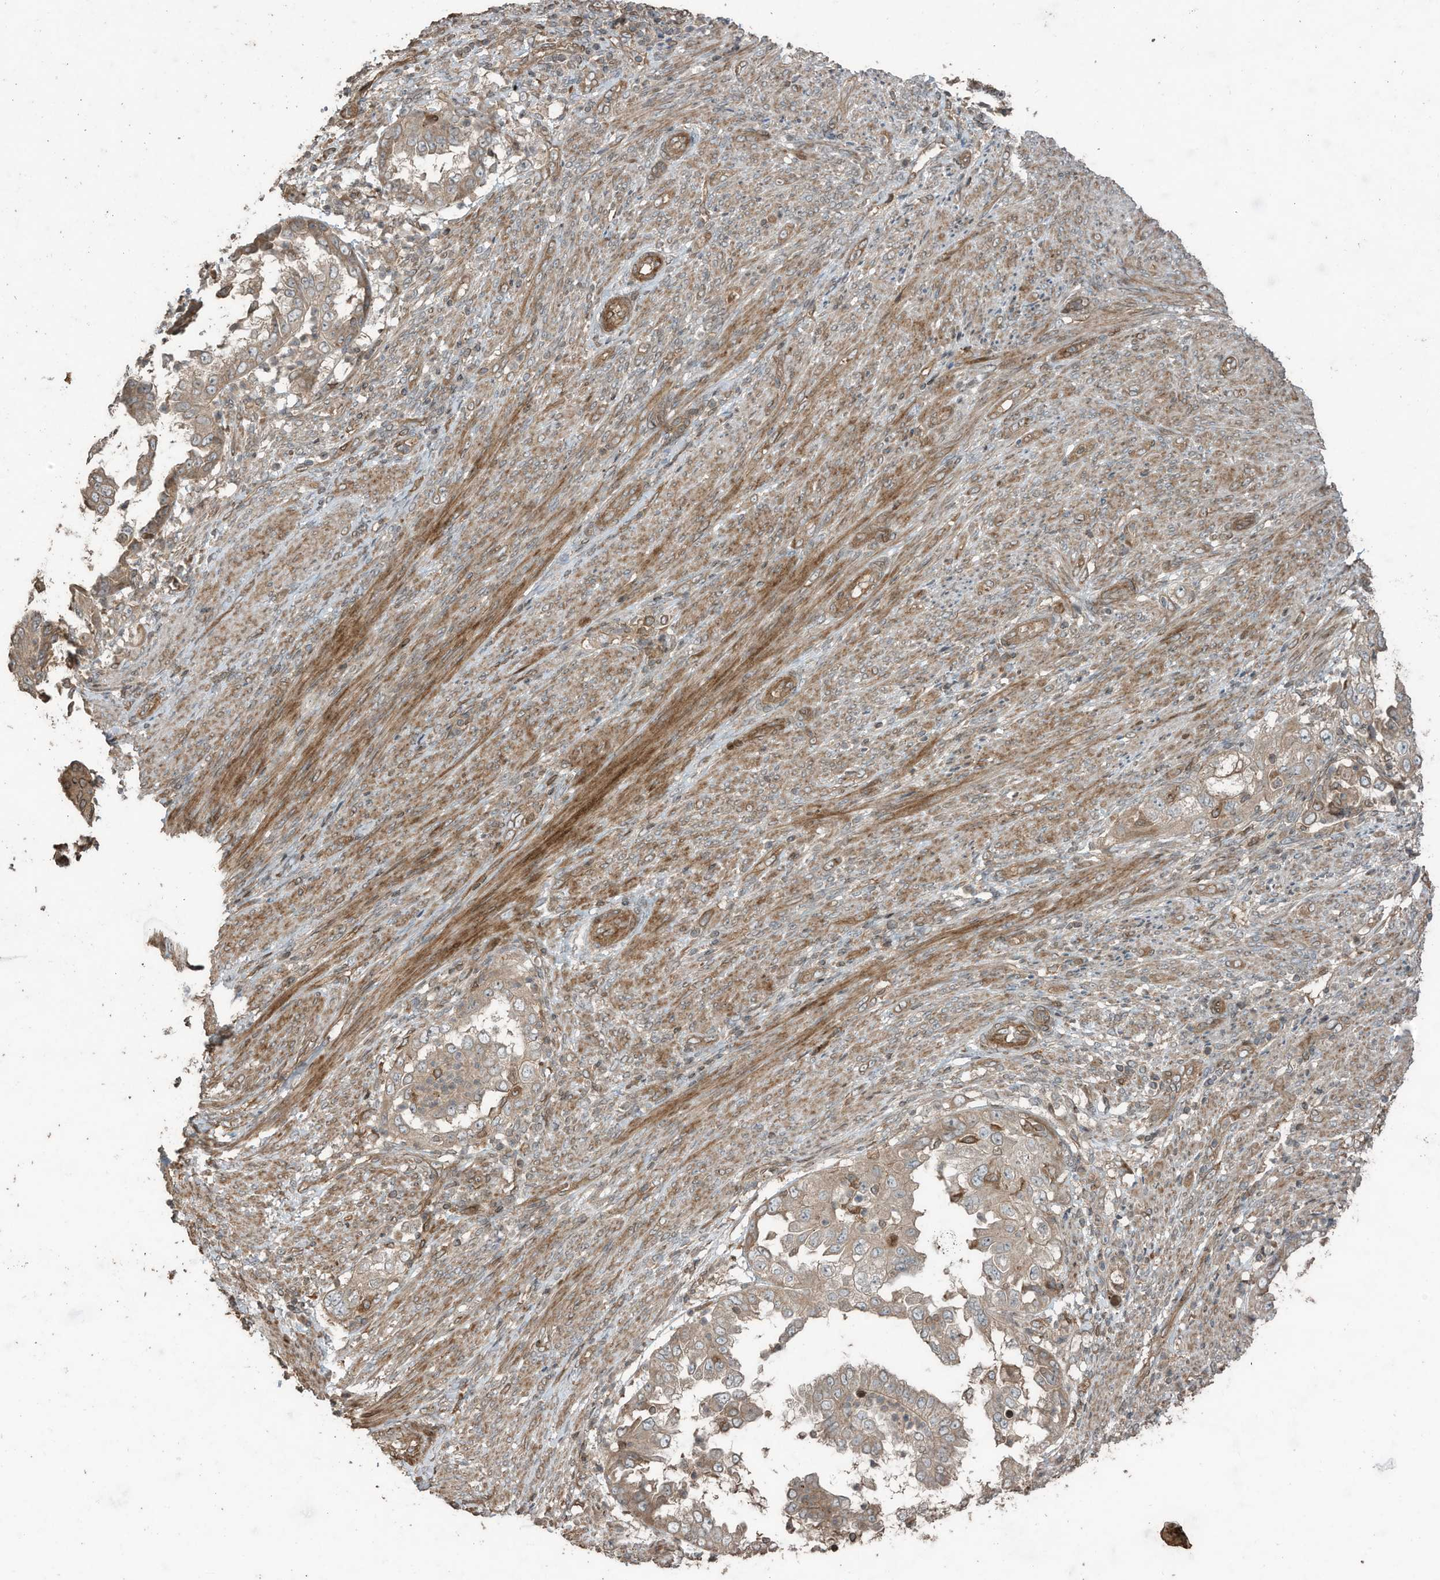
{"staining": {"intensity": "moderate", "quantity": ">75%", "location": "cytoplasmic/membranous"}, "tissue": "endometrial cancer", "cell_type": "Tumor cells", "image_type": "cancer", "snomed": [{"axis": "morphology", "description": "Adenocarcinoma, NOS"}, {"axis": "topography", "description": "Endometrium"}], "caption": "Human endometrial cancer stained with a protein marker shows moderate staining in tumor cells.", "gene": "ZNF653", "patient": {"sex": "female", "age": 85}}